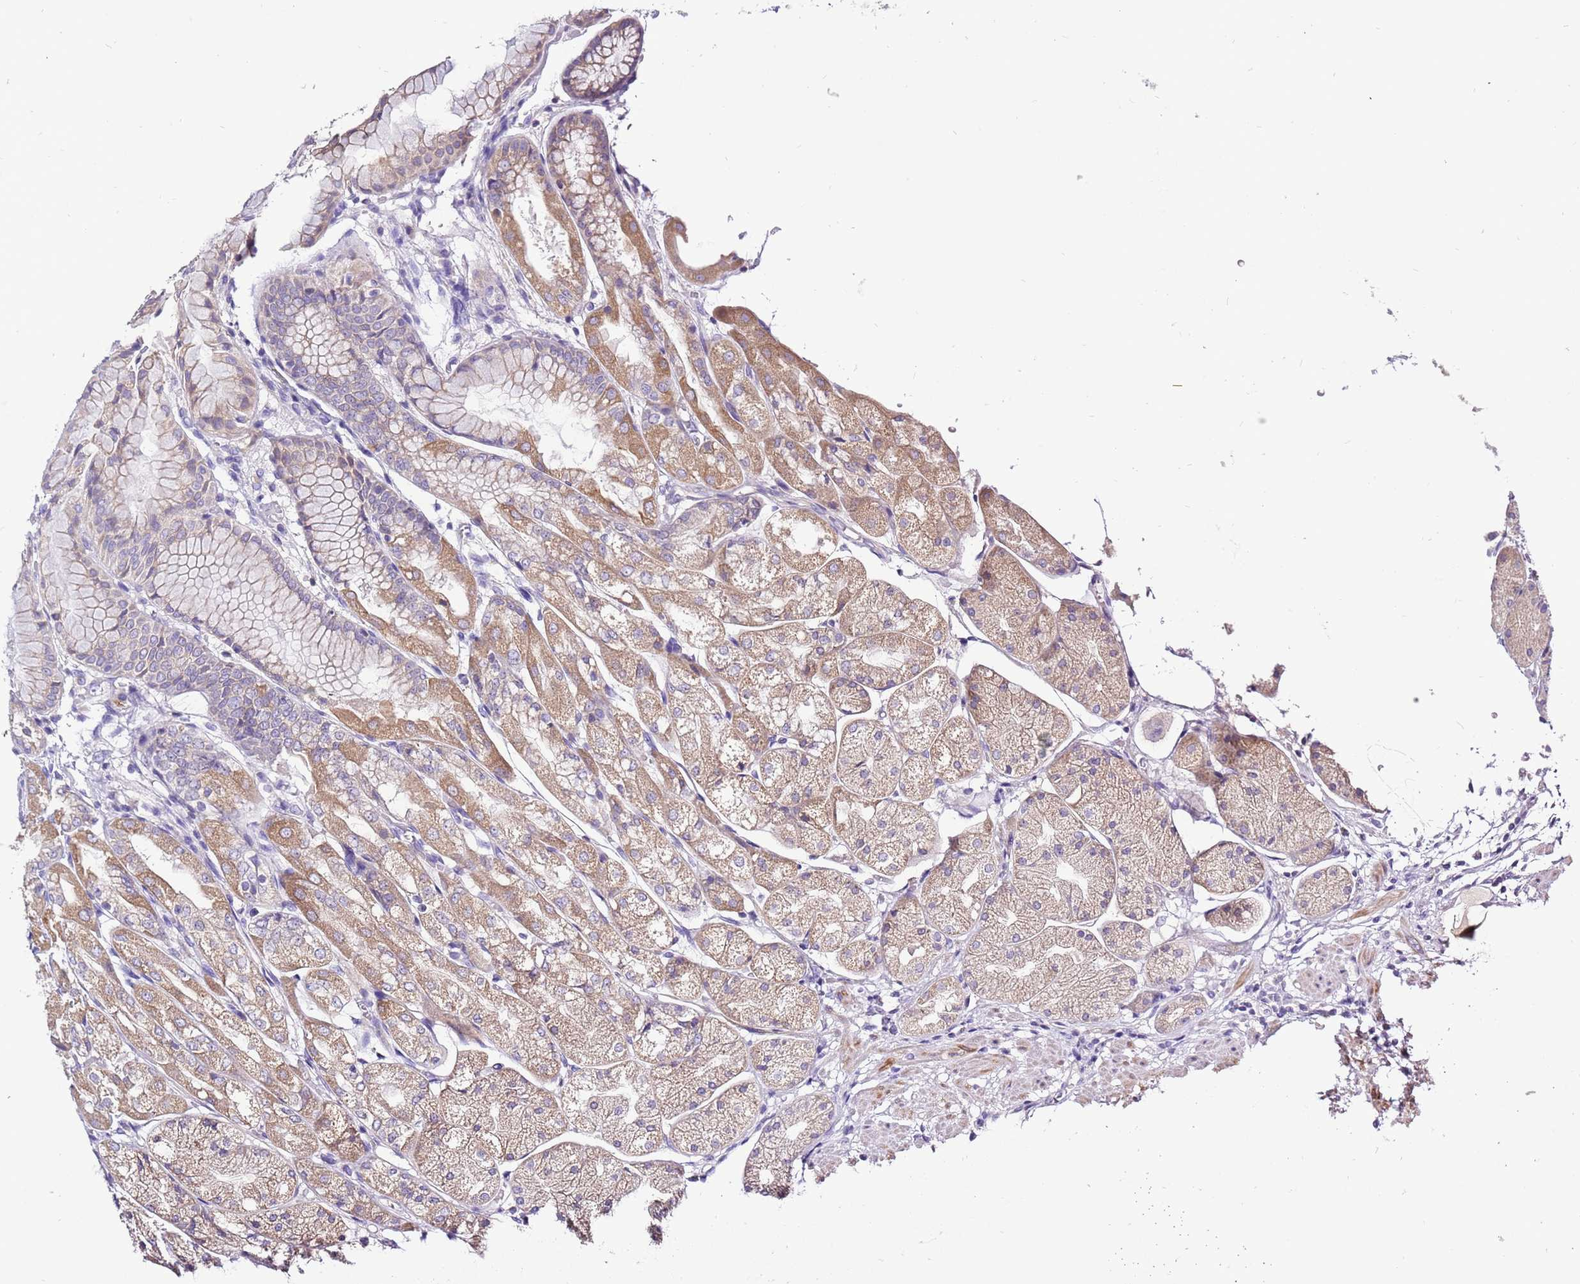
{"staining": {"intensity": "moderate", "quantity": ">75%", "location": "cytoplasmic/membranous"}, "tissue": "stomach", "cell_type": "Glandular cells", "image_type": "normal", "snomed": [{"axis": "morphology", "description": "Normal tissue, NOS"}, {"axis": "topography", "description": "Stomach, upper"}], "caption": "Stomach stained with DAB immunohistochemistry demonstrates medium levels of moderate cytoplasmic/membranous expression in about >75% of glandular cells. The protein of interest is stained brown, and the nuclei are stained in blue (DAB (3,3'-diaminobenzidine) IHC with brightfield microscopy, high magnification).", "gene": "GLCE", "patient": {"sex": "male", "age": 72}}